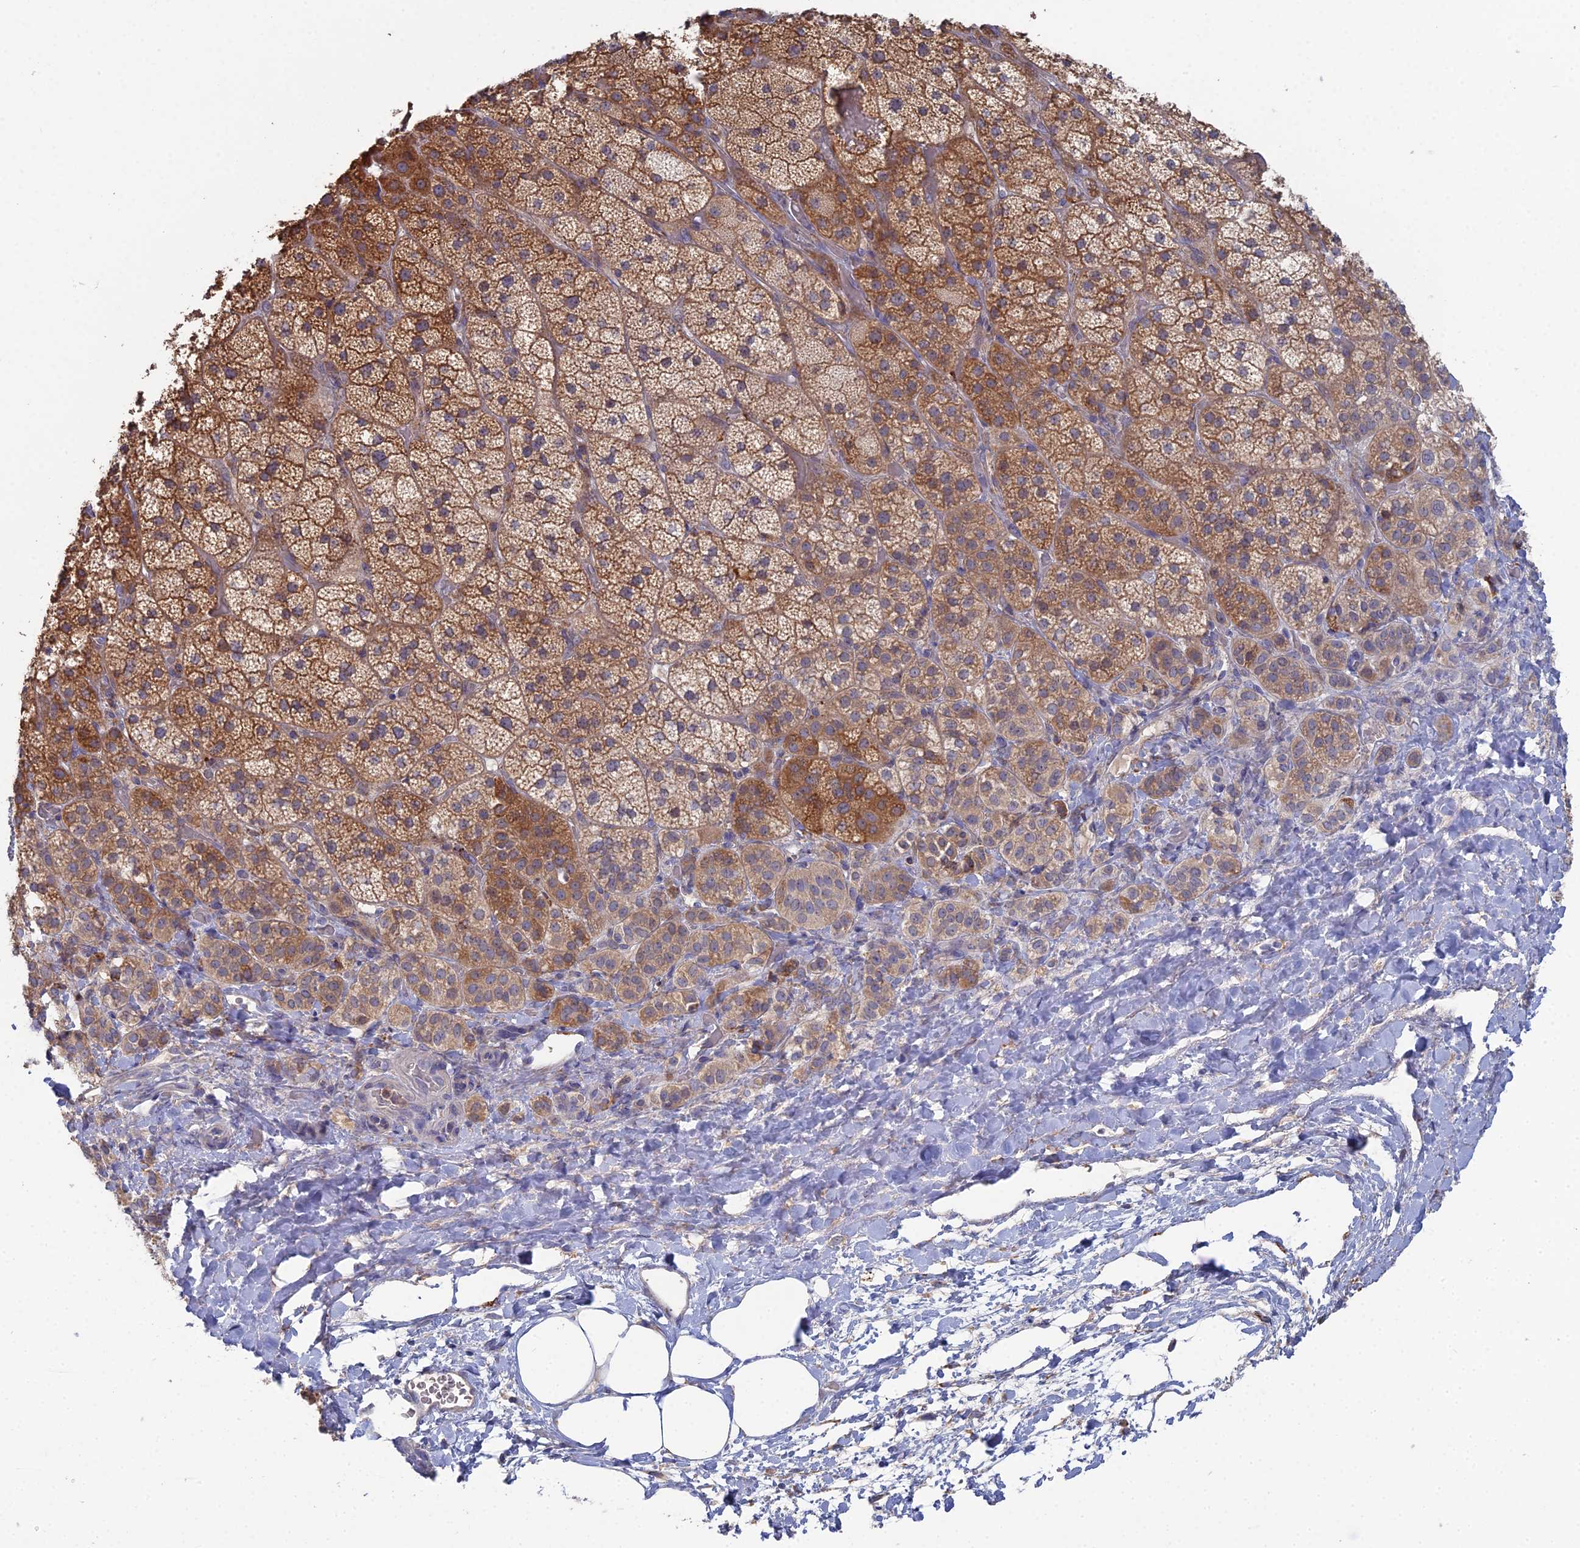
{"staining": {"intensity": "strong", "quantity": ">75%", "location": "cytoplasmic/membranous"}, "tissue": "adrenal gland", "cell_type": "Glandular cells", "image_type": "normal", "snomed": [{"axis": "morphology", "description": "Normal tissue, NOS"}, {"axis": "topography", "description": "Adrenal gland"}], "caption": "This micrograph displays immunohistochemistry (IHC) staining of normal human adrenal gland, with high strong cytoplasmic/membranous staining in about >75% of glandular cells.", "gene": "TRAPPC6A", "patient": {"sex": "male", "age": 57}}